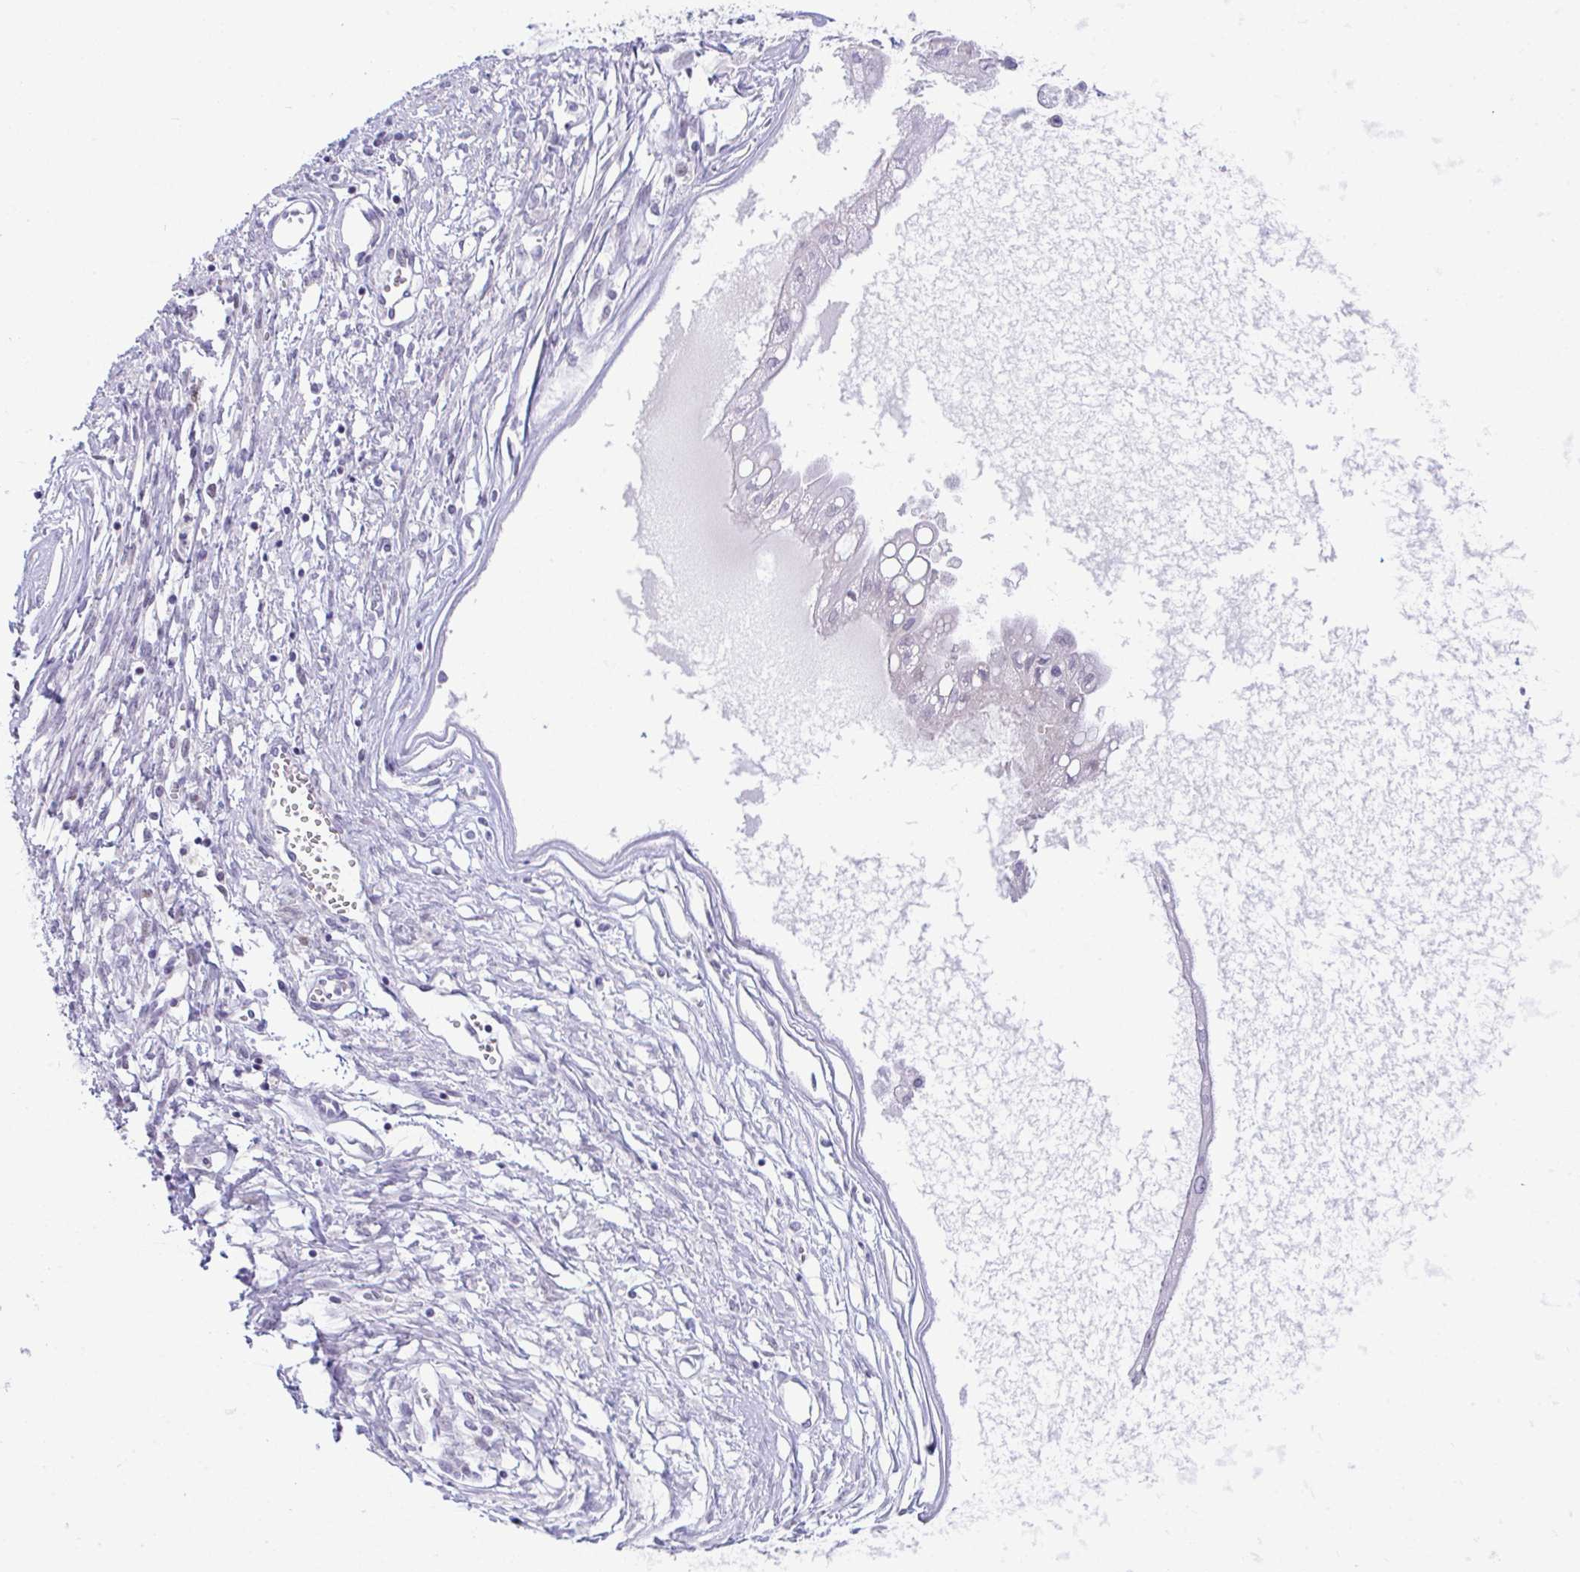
{"staining": {"intensity": "negative", "quantity": "none", "location": "none"}, "tissue": "ovarian cancer", "cell_type": "Tumor cells", "image_type": "cancer", "snomed": [{"axis": "morphology", "description": "Cystadenocarcinoma, mucinous, NOS"}, {"axis": "topography", "description": "Ovary"}], "caption": "Immunohistochemistry photomicrograph of neoplastic tissue: mucinous cystadenocarcinoma (ovarian) stained with DAB (3,3'-diaminobenzidine) demonstrates no significant protein staining in tumor cells.", "gene": "USP35", "patient": {"sex": "female", "age": 34}}